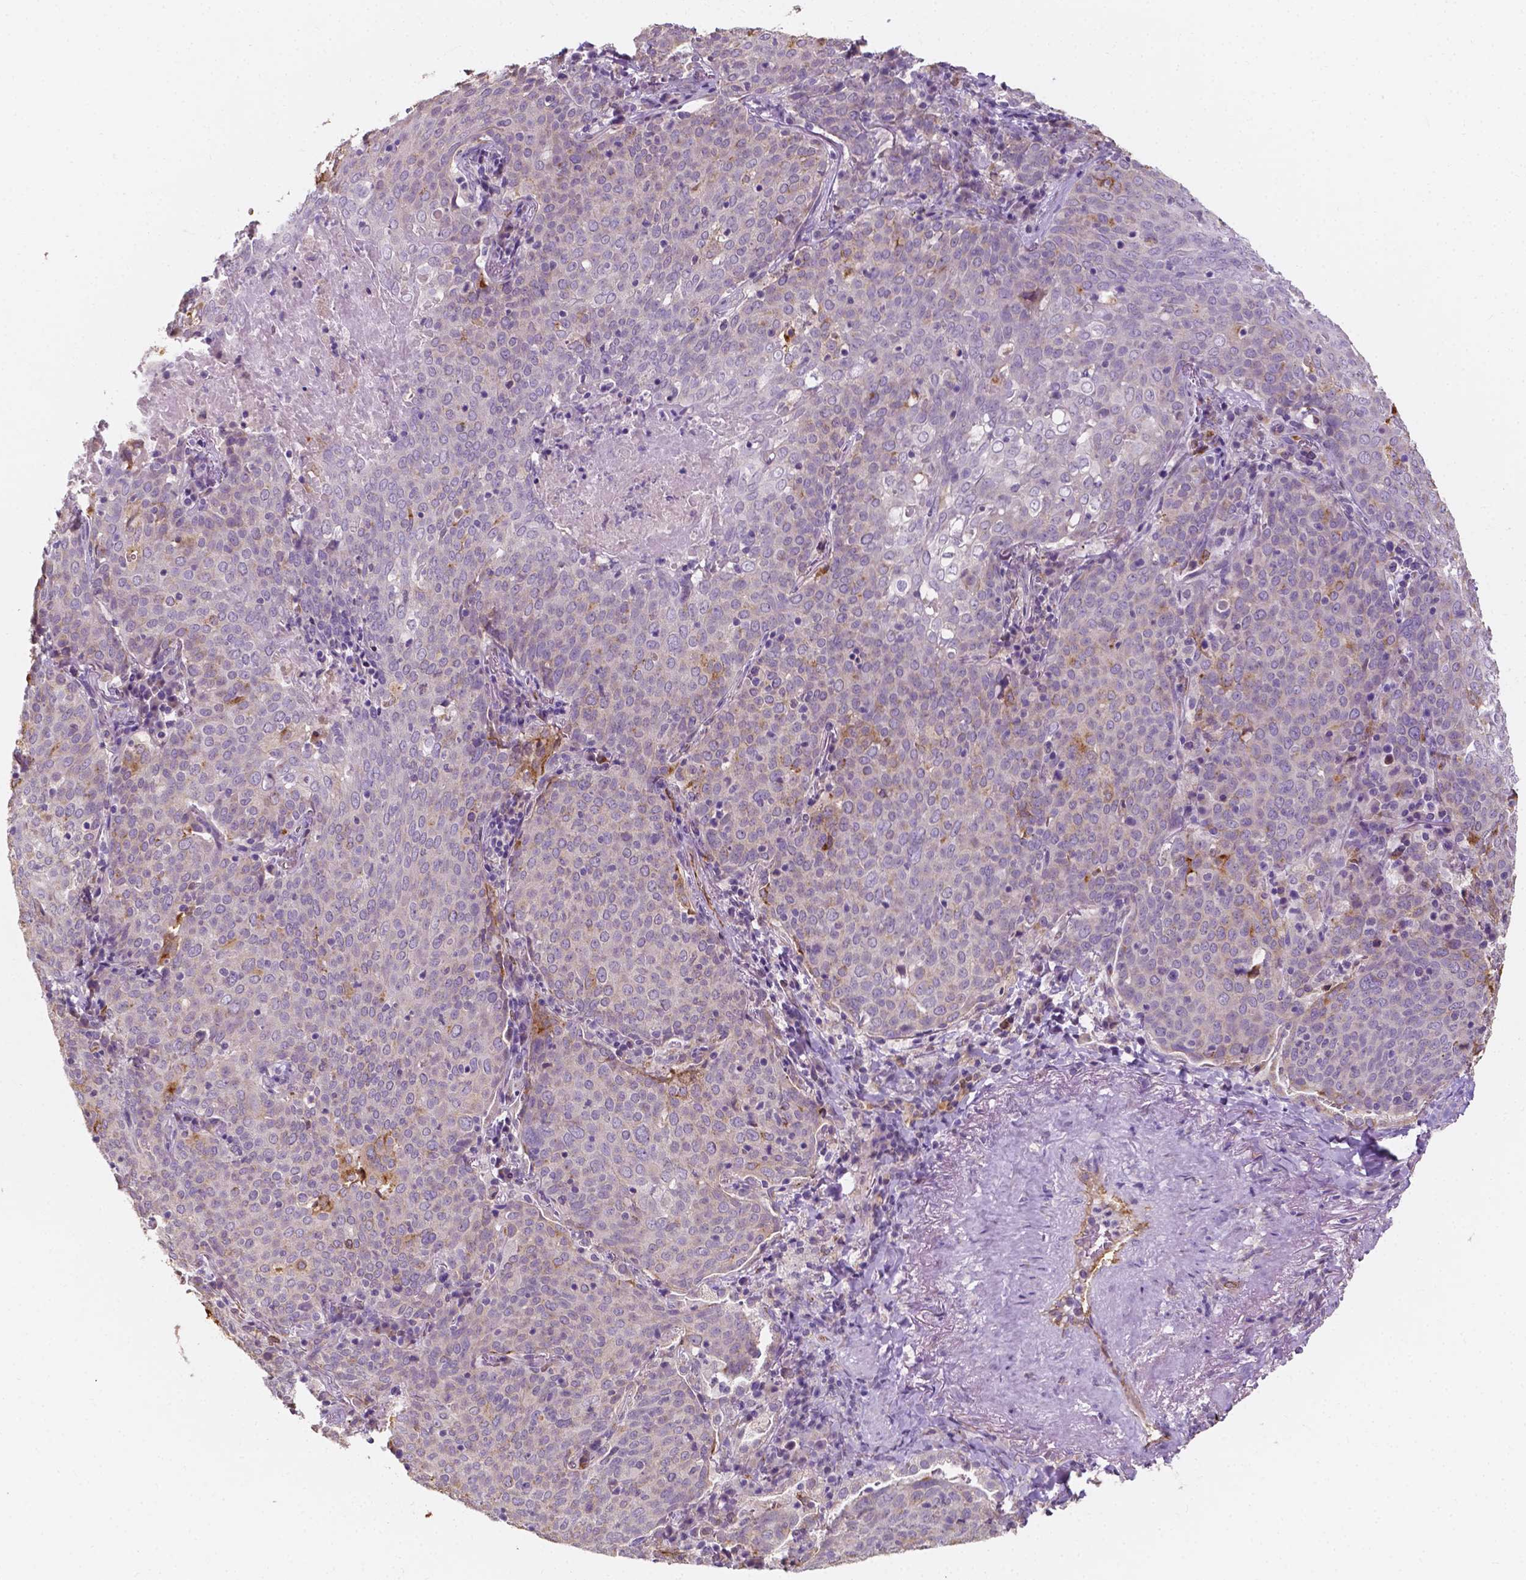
{"staining": {"intensity": "moderate", "quantity": "<25%", "location": "cytoplasmic/membranous"}, "tissue": "lung cancer", "cell_type": "Tumor cells", "image_type": "cancer", "snomed": [{"axis": "morphology", "description": "Squamous cell carcinoma, NOS"}, {"axis": "topography", "description": "Lung"}], "caption": "Immunohistochemical staining of human squamous cell carcinoma (lung) shows moderate cytoplasmic/membranous protein positivity in approximately <25% of tumor cells.", "gene": "SLC22A4", "patient": {"sex": "male", "age": 82}}